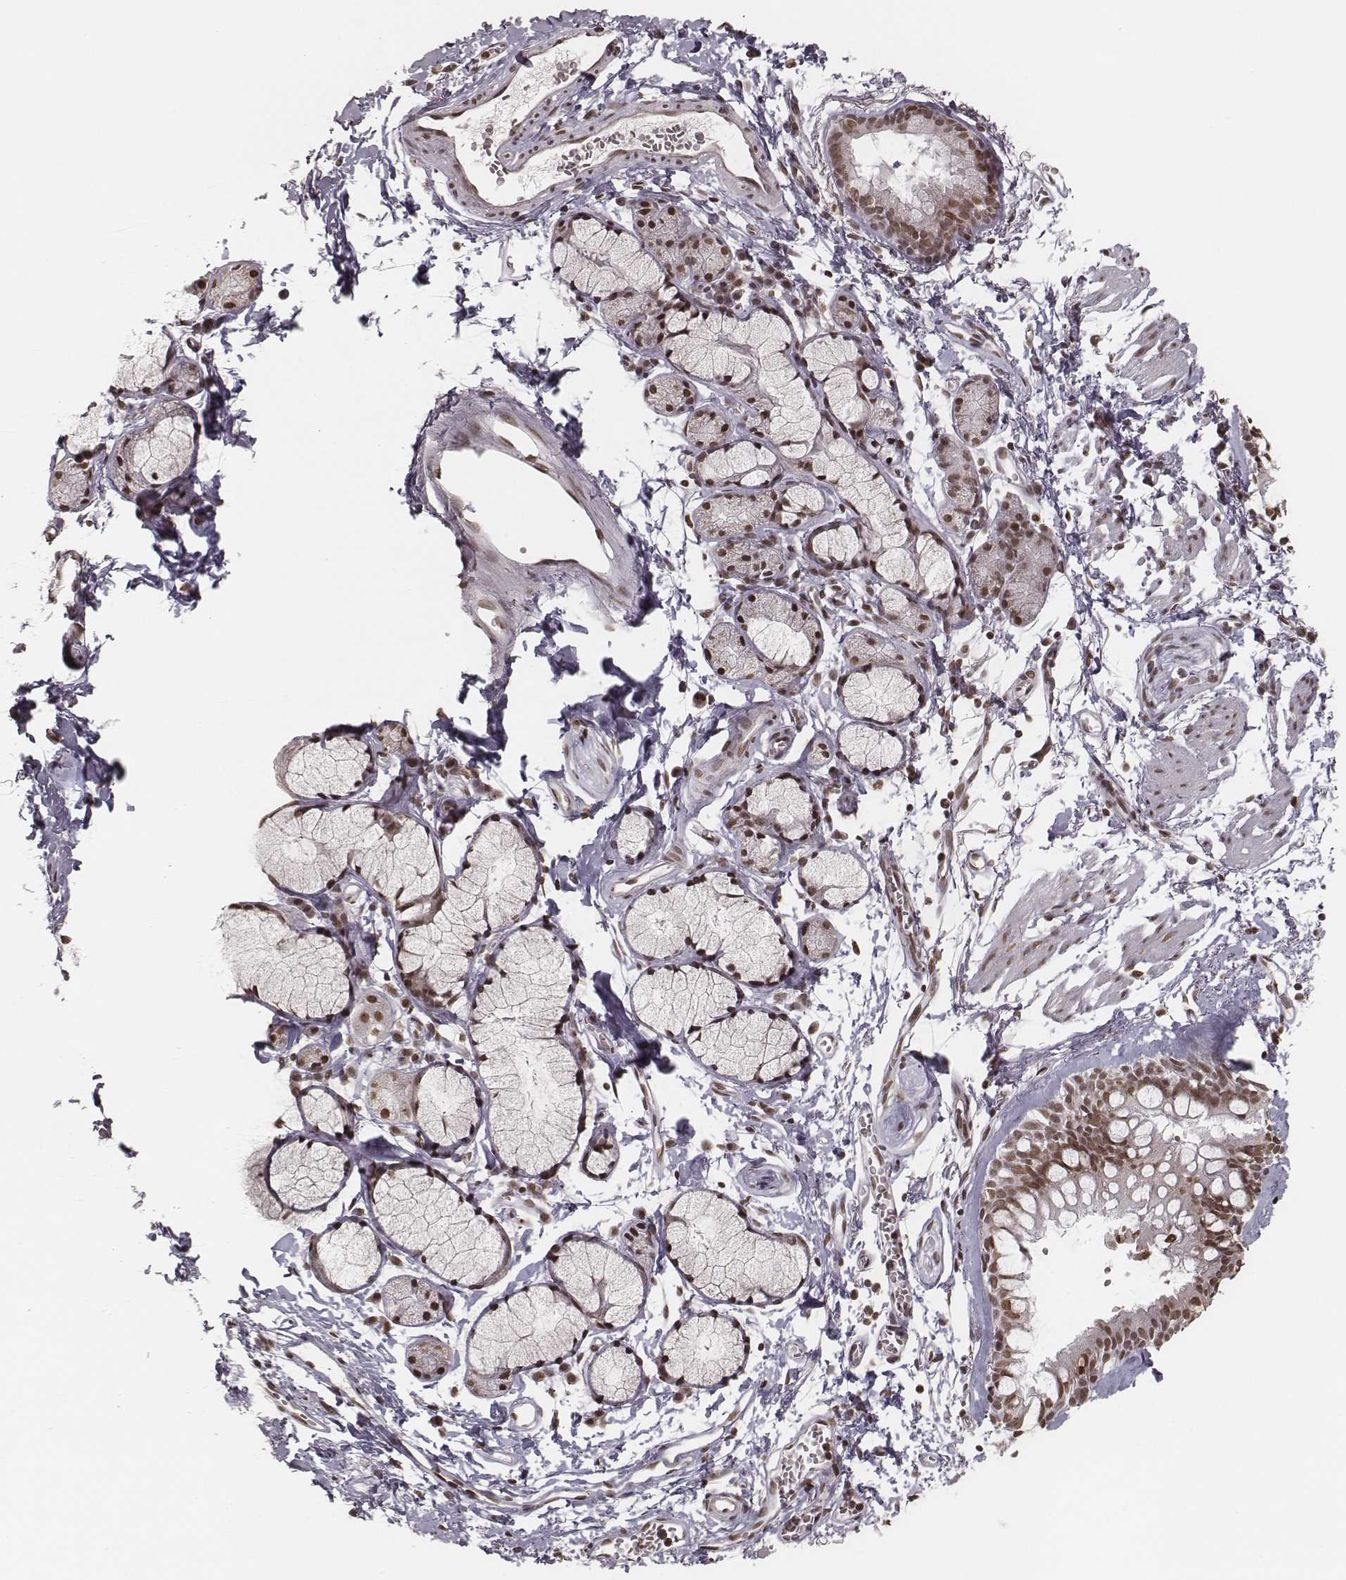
{"staining": {"intensity": "moderate", "quantity": ">75%", "location": "nuclear"}, "tissue": "bronchus", "cell_type": "Respiratory epithelial cells", "image_type": "normal", "snomed": [{"axis": "morphology", "description": "Normal tissue, NOS"}, {"axis": "topography", "description": "Cartilage tissue"}, {"axis": "topography", "description": "Bronchus"}], "caption": "Immunohistochemical staining of benign bronchus exhibits moderate nuclear protein expression in about >75% of respiratory epithelial cells. (IHC, brightfield microscopy, high magnification).", "gene": "HMGA2", "patient": {"sex": "female", "age": 59}}